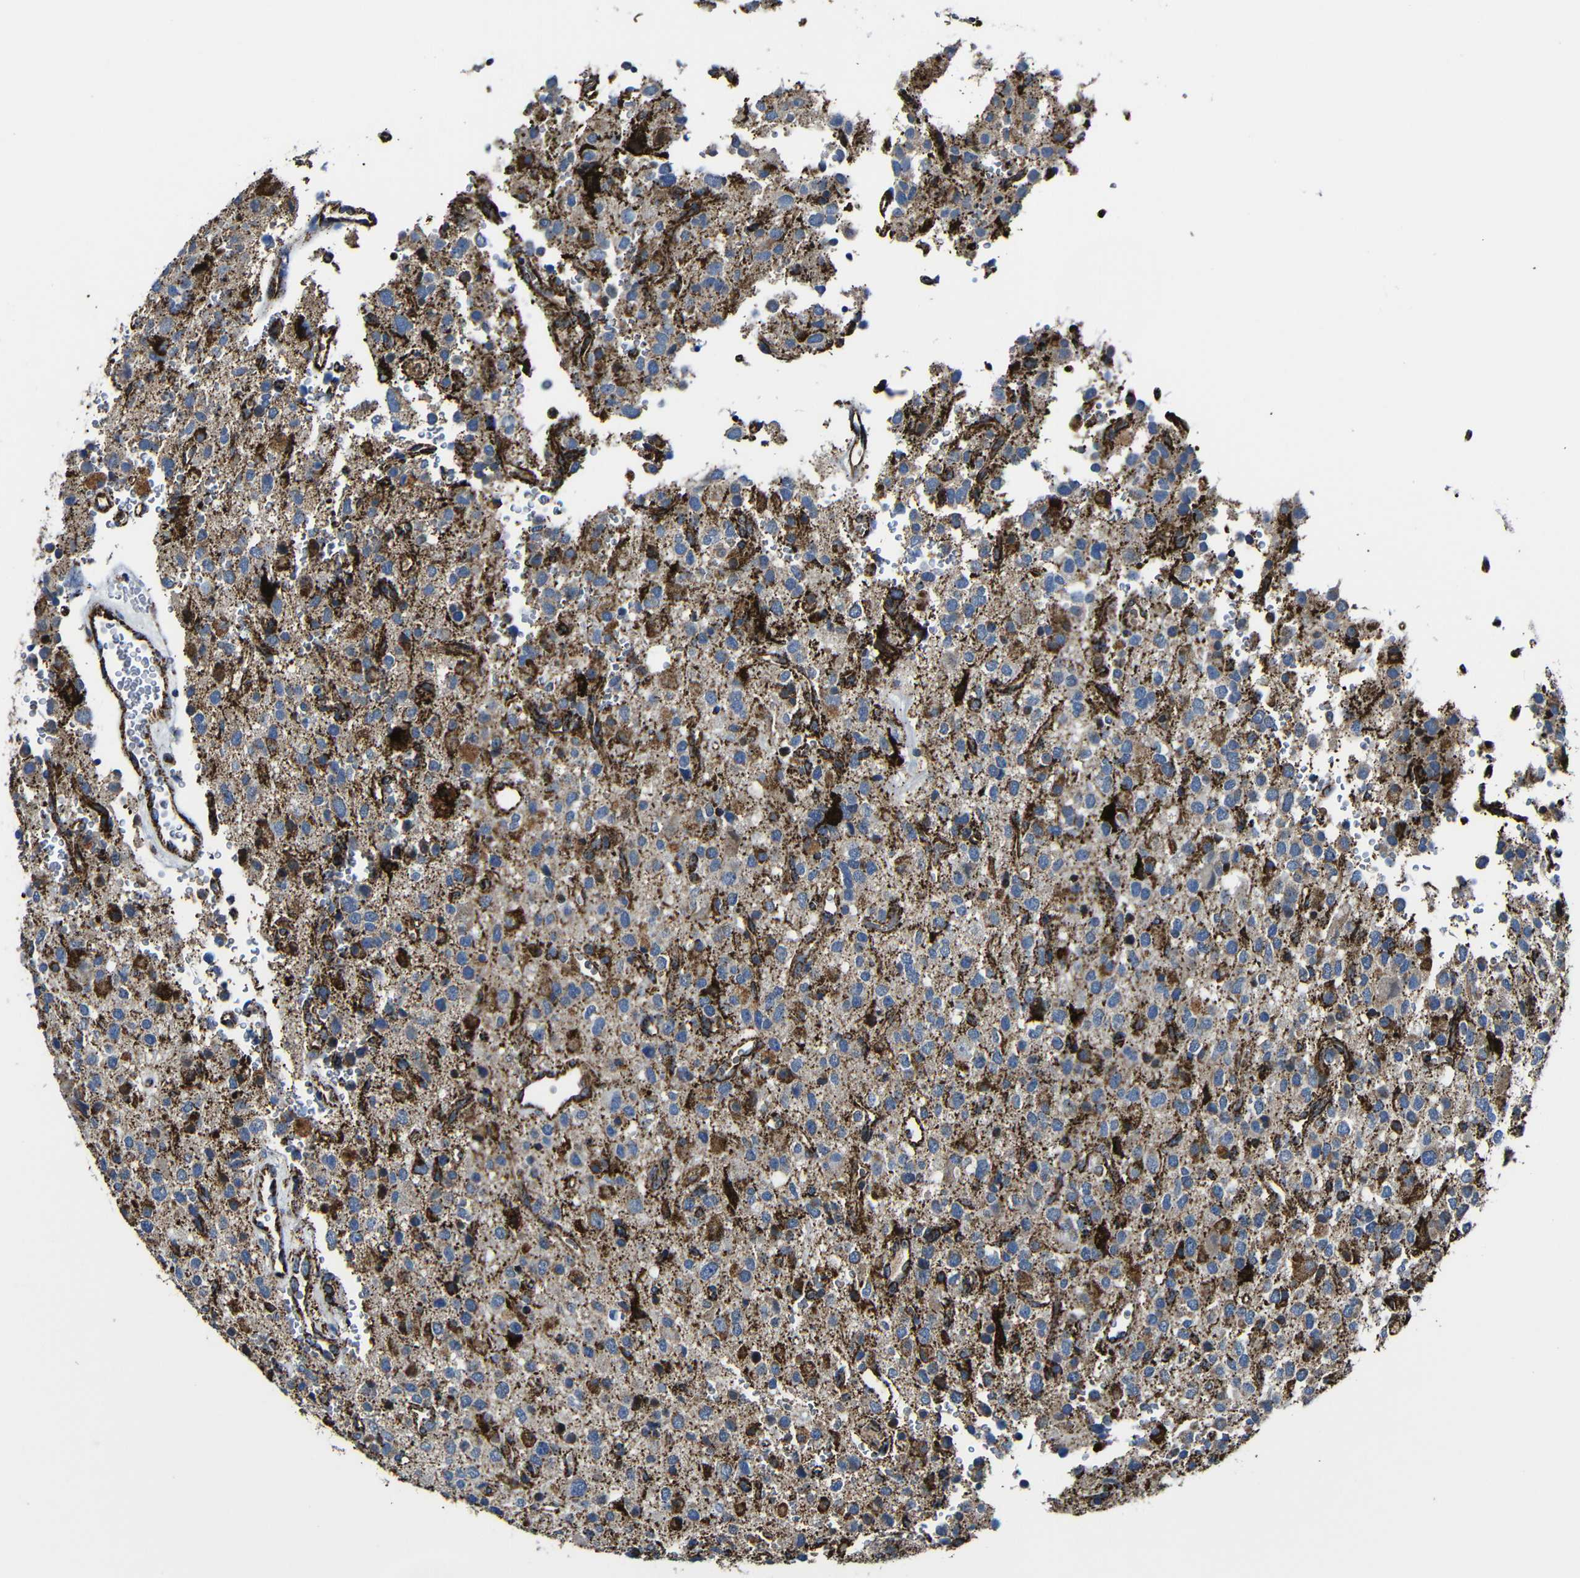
{"staining": {"intensity": "moderate", "quantity": "25%-75%", "location": "cytoplasmic/membranous"}, "tissue": "glioma", "cell_type": "Tumor cells", "image_type": "cancer", "snomed": [{"axis": "morphology", "description": "Glioma, malignant, High grade"}, {"axis": "topography", "description": "Brain"}], "caption": "This is a photomicrograph of immunohistochemistry staining of glioma, which shows moderate expression in the cytoplasmic/membranous of tumor cells.", "gene": "CA5B", "patient": {"sex": "male", "age": 47}}